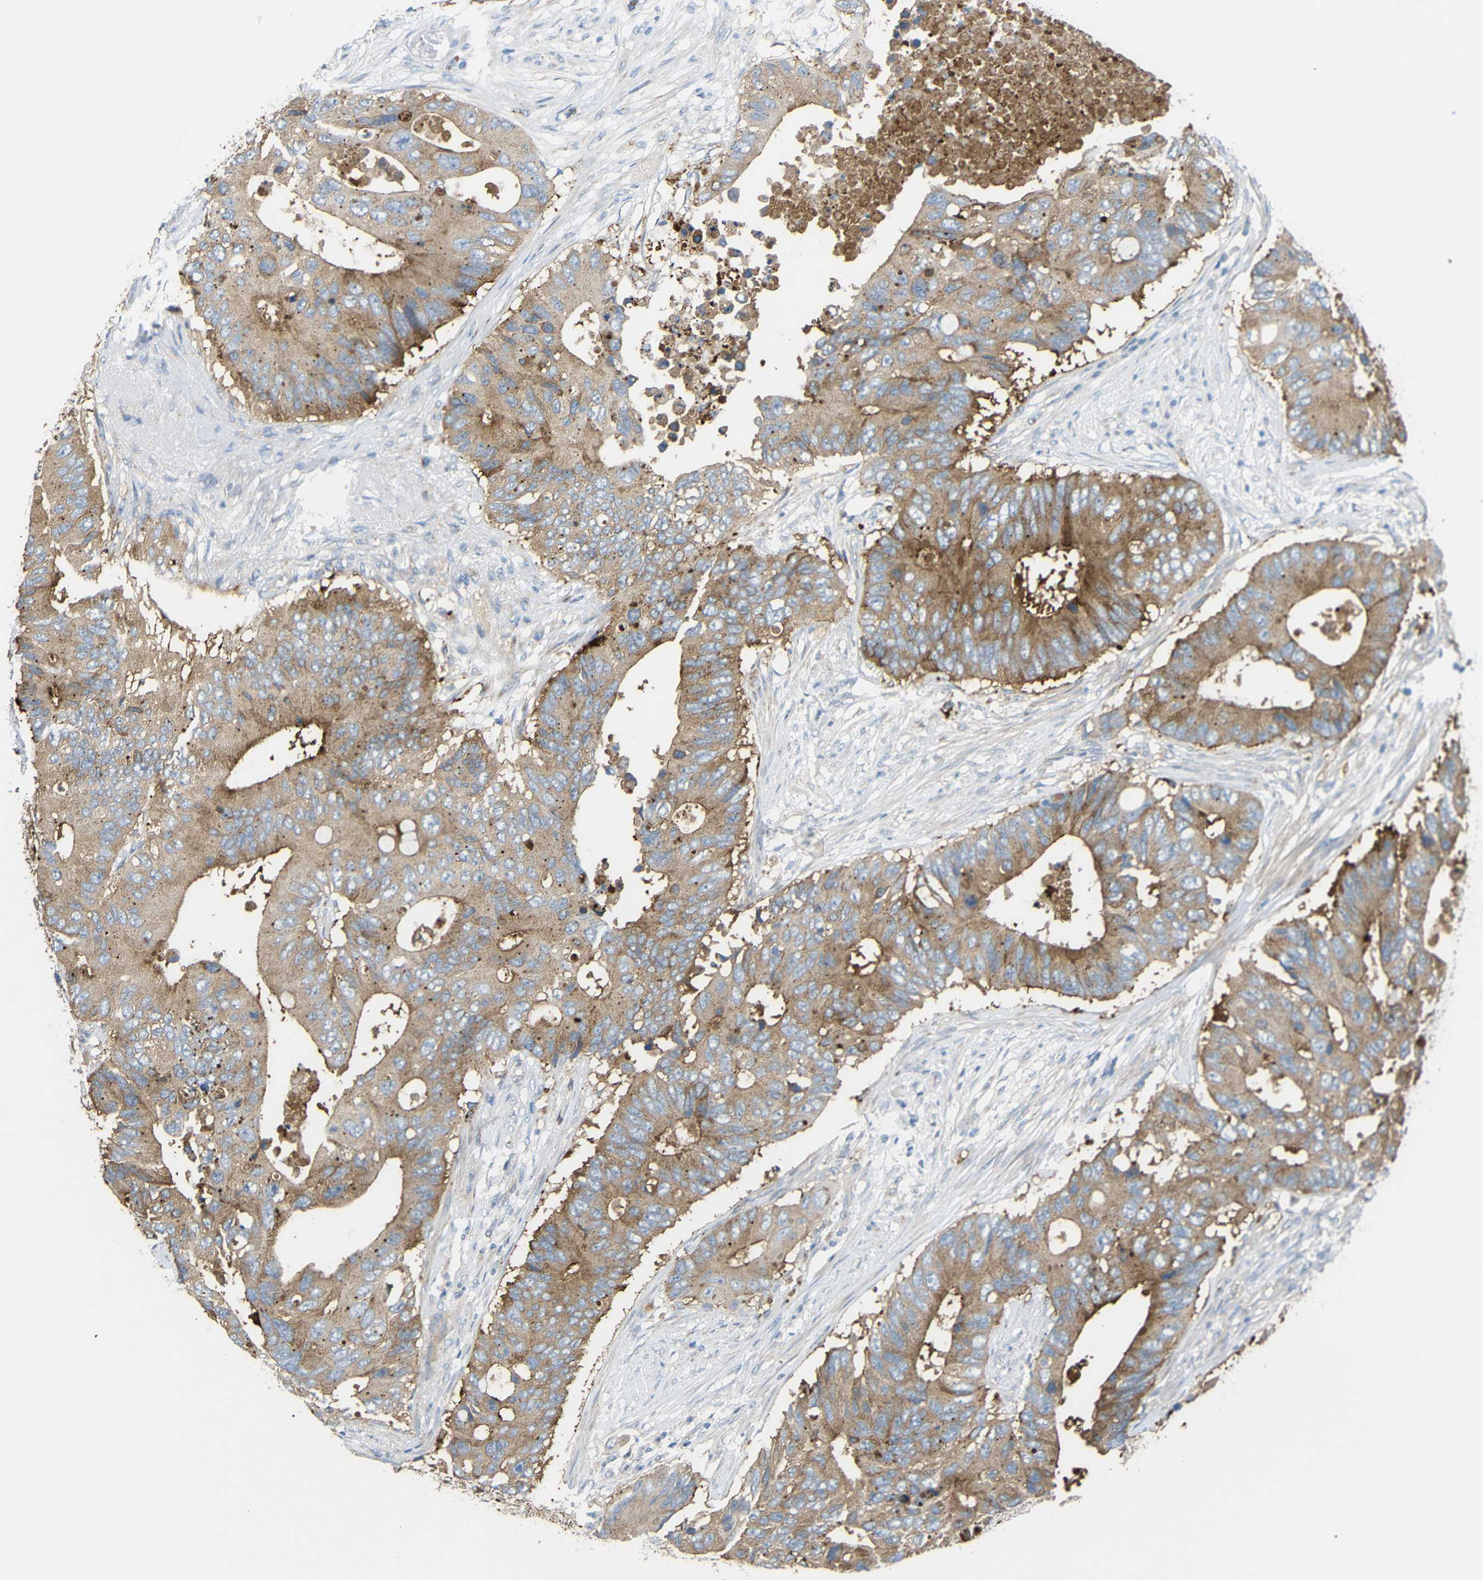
{"staining": {"intensity": "moderate", "quantity": ">75%", "location": "cytoplasmic/membranous"}, "tissue": "colorectal cancer", "cell_type": "Tumor cells", "image_type": "cancer", "snomed": [{"axis": "morphology", "description": "Adenocarcinoma, NOS"}, {"axis": "topography", "description": "Colon"}], "caption": "Brown immunohistochemical staining in human colorectal adenocarcinoma demonstrates moderate cytoplasmic/membranous expression in approximately >75% of tumor cells.", "gene": "SYPL1", "patient": {"sex": "male", "age": 71}}